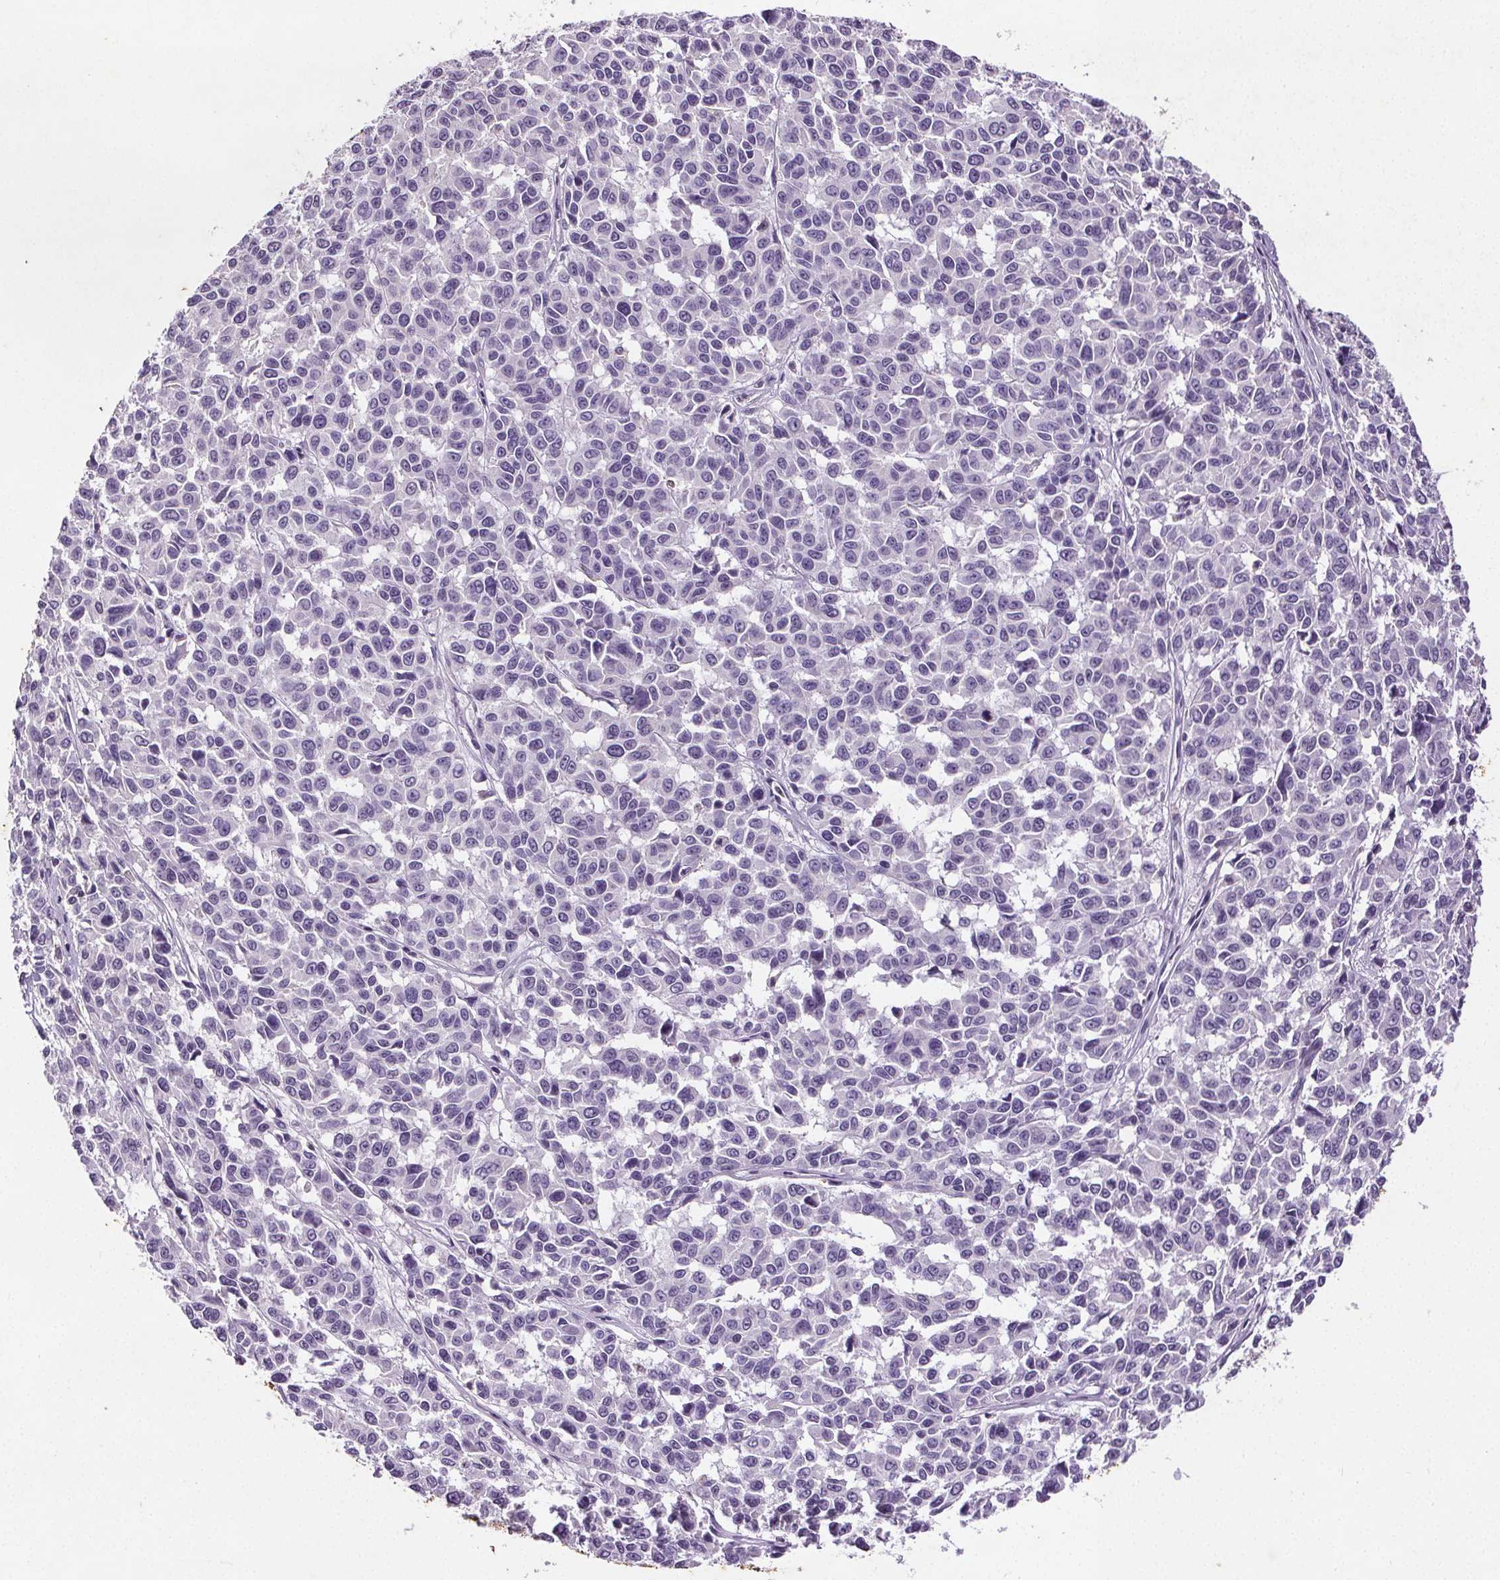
{"staining": {"intensity": "negative", "quantity": "none", "location": "none"}, "tissue": "melanoma", "cell_type": "Tumor cells", "image_type": "cancer", "snomed": [{"axis": "morphology", "description": "Malignant melanoma, NOS"}, {"axis": "topography", "description": "Skin"}], "caption": "A high-resolution image shows immunohistochemistry staining of malignant melanoma, which reveals no significant staining in tumor cells.", "gene": "C19orf84", "patient": {"sex": "female", "age": 66}}